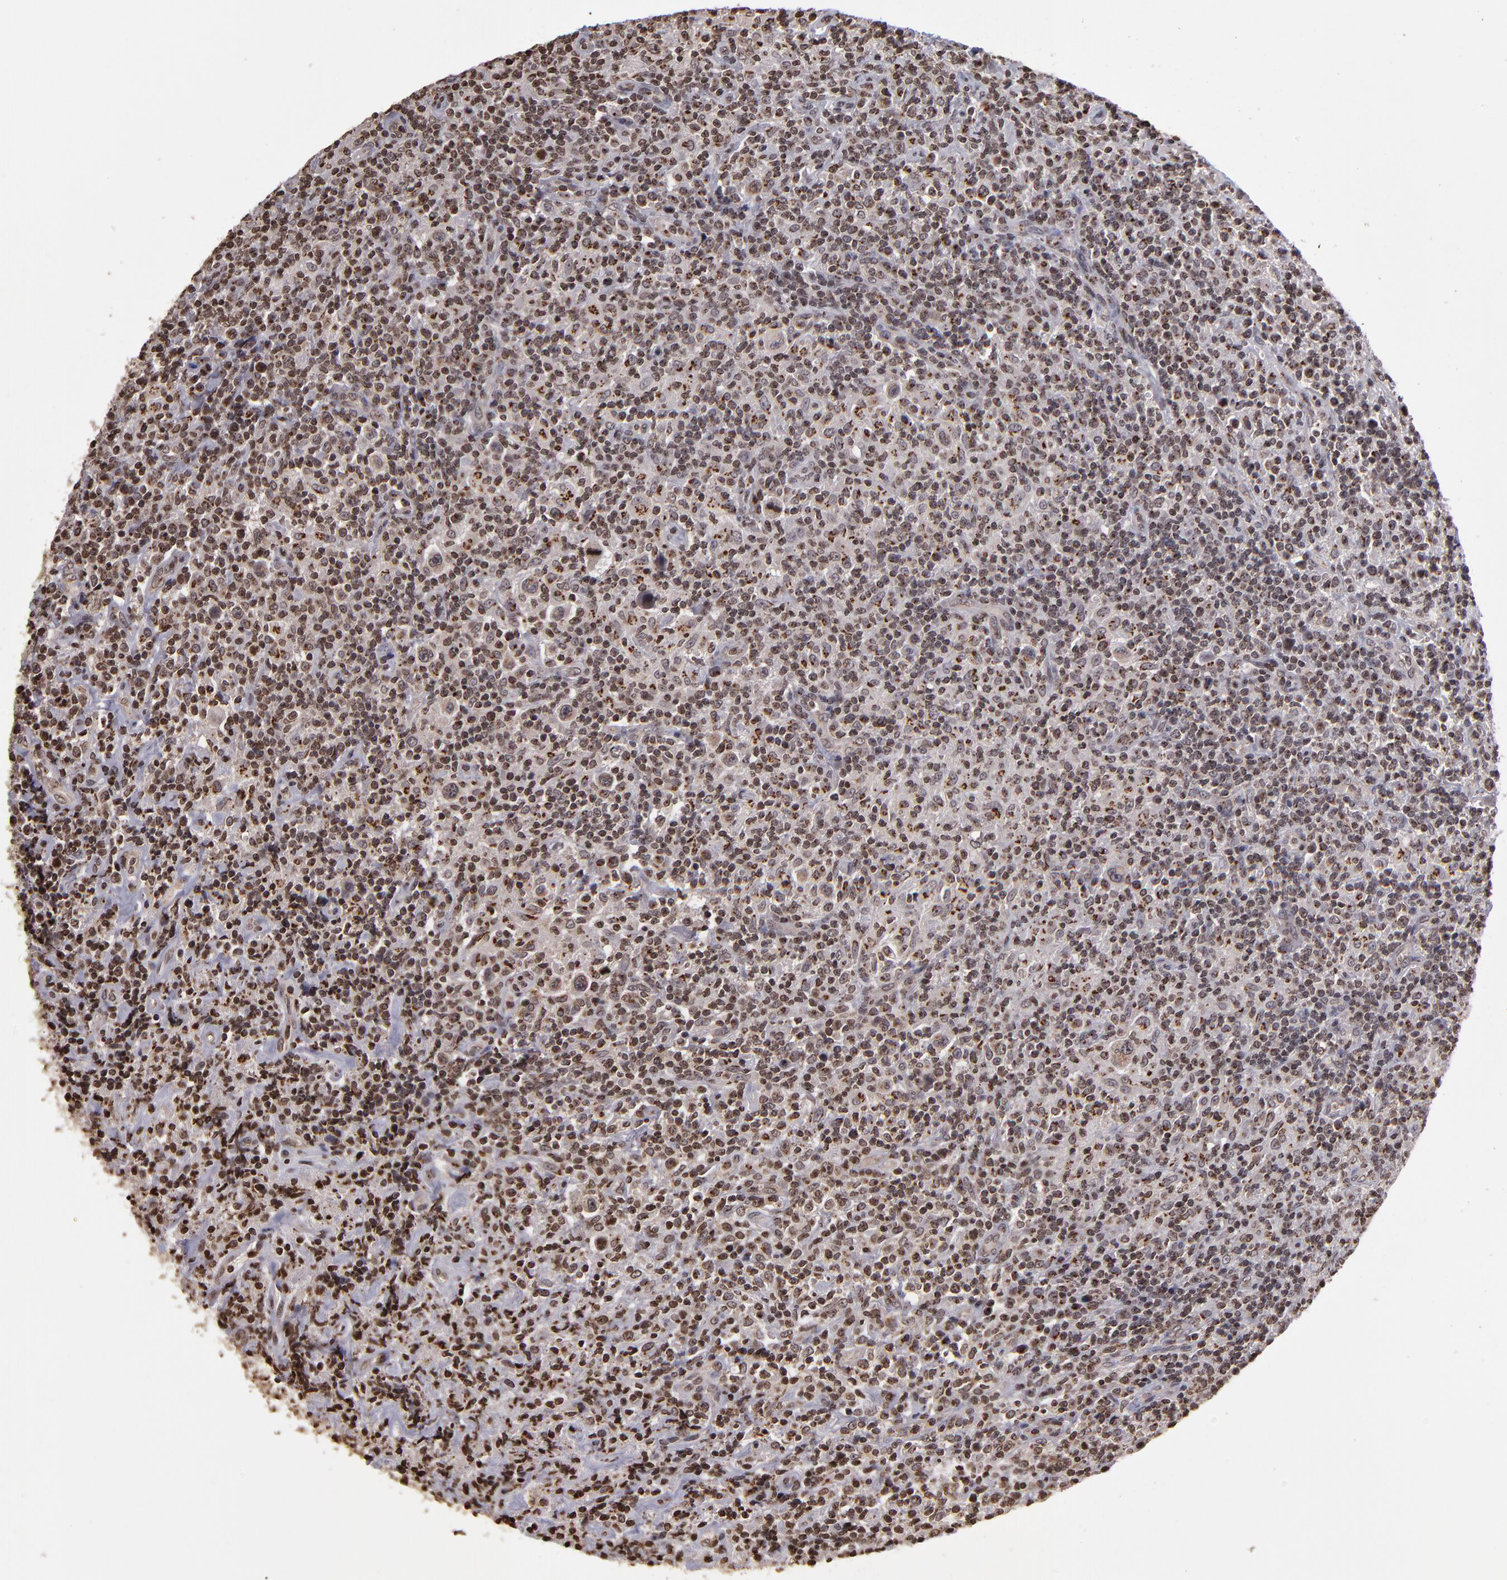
{"staining": {"intensity": "strong", "quantity": ">75%", "location": "nuclear"}, "tissue": "lymphoma", "cell_type": "Tumor cells", "image_type": "cancer", "snomed": [{"axis": "morphology", "description": "Hodgkin's disease, NOS"}, {"axis": "topography", "description": "Lymph node"}], "caption": "Immunohistochemical staining of human Hodgkin's disease shows high levels of strong nuclear positivity in approximately >75% of tumor cells.", "gene": "CSDC2", "patient": {"sex": "male", "age": 65}}